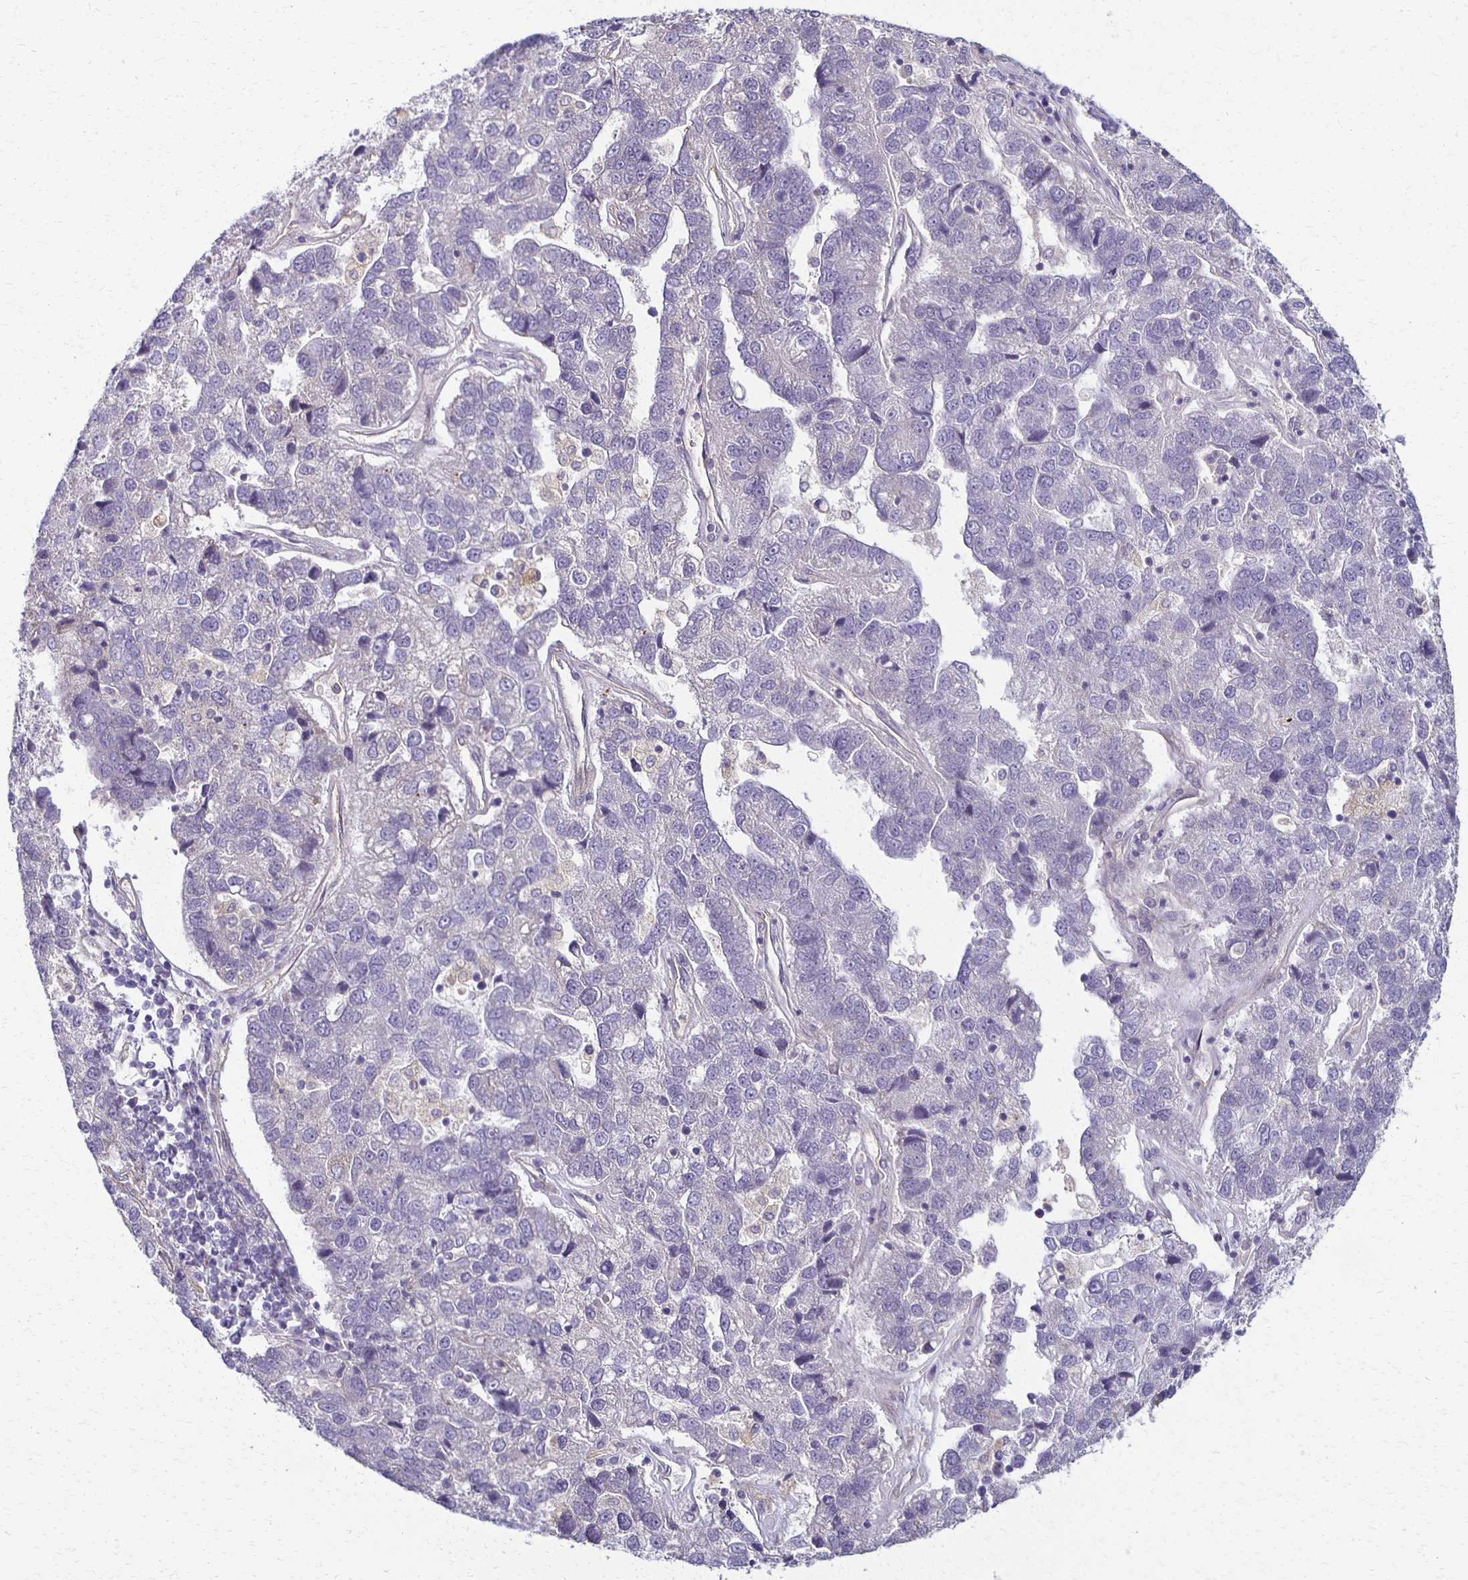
{"staining": {"intensity": "negative", "quantity": "none", "location": "none"}, "tissue": "pancreatic cancer", "cell_type": "Tumor cells", "image_type": "cancer", "snomed": [{"axis": "morphology", "description": "Adenocarcinoma, NOS"}, {"axis": "topography", "description": "Pancreas"}], "caption": "Photomicrograph shows no significant protein expression in tumor cells of pancreatic cancer.", "gene": "GPX4", "patient": {"sex": "female", "age": 61}}